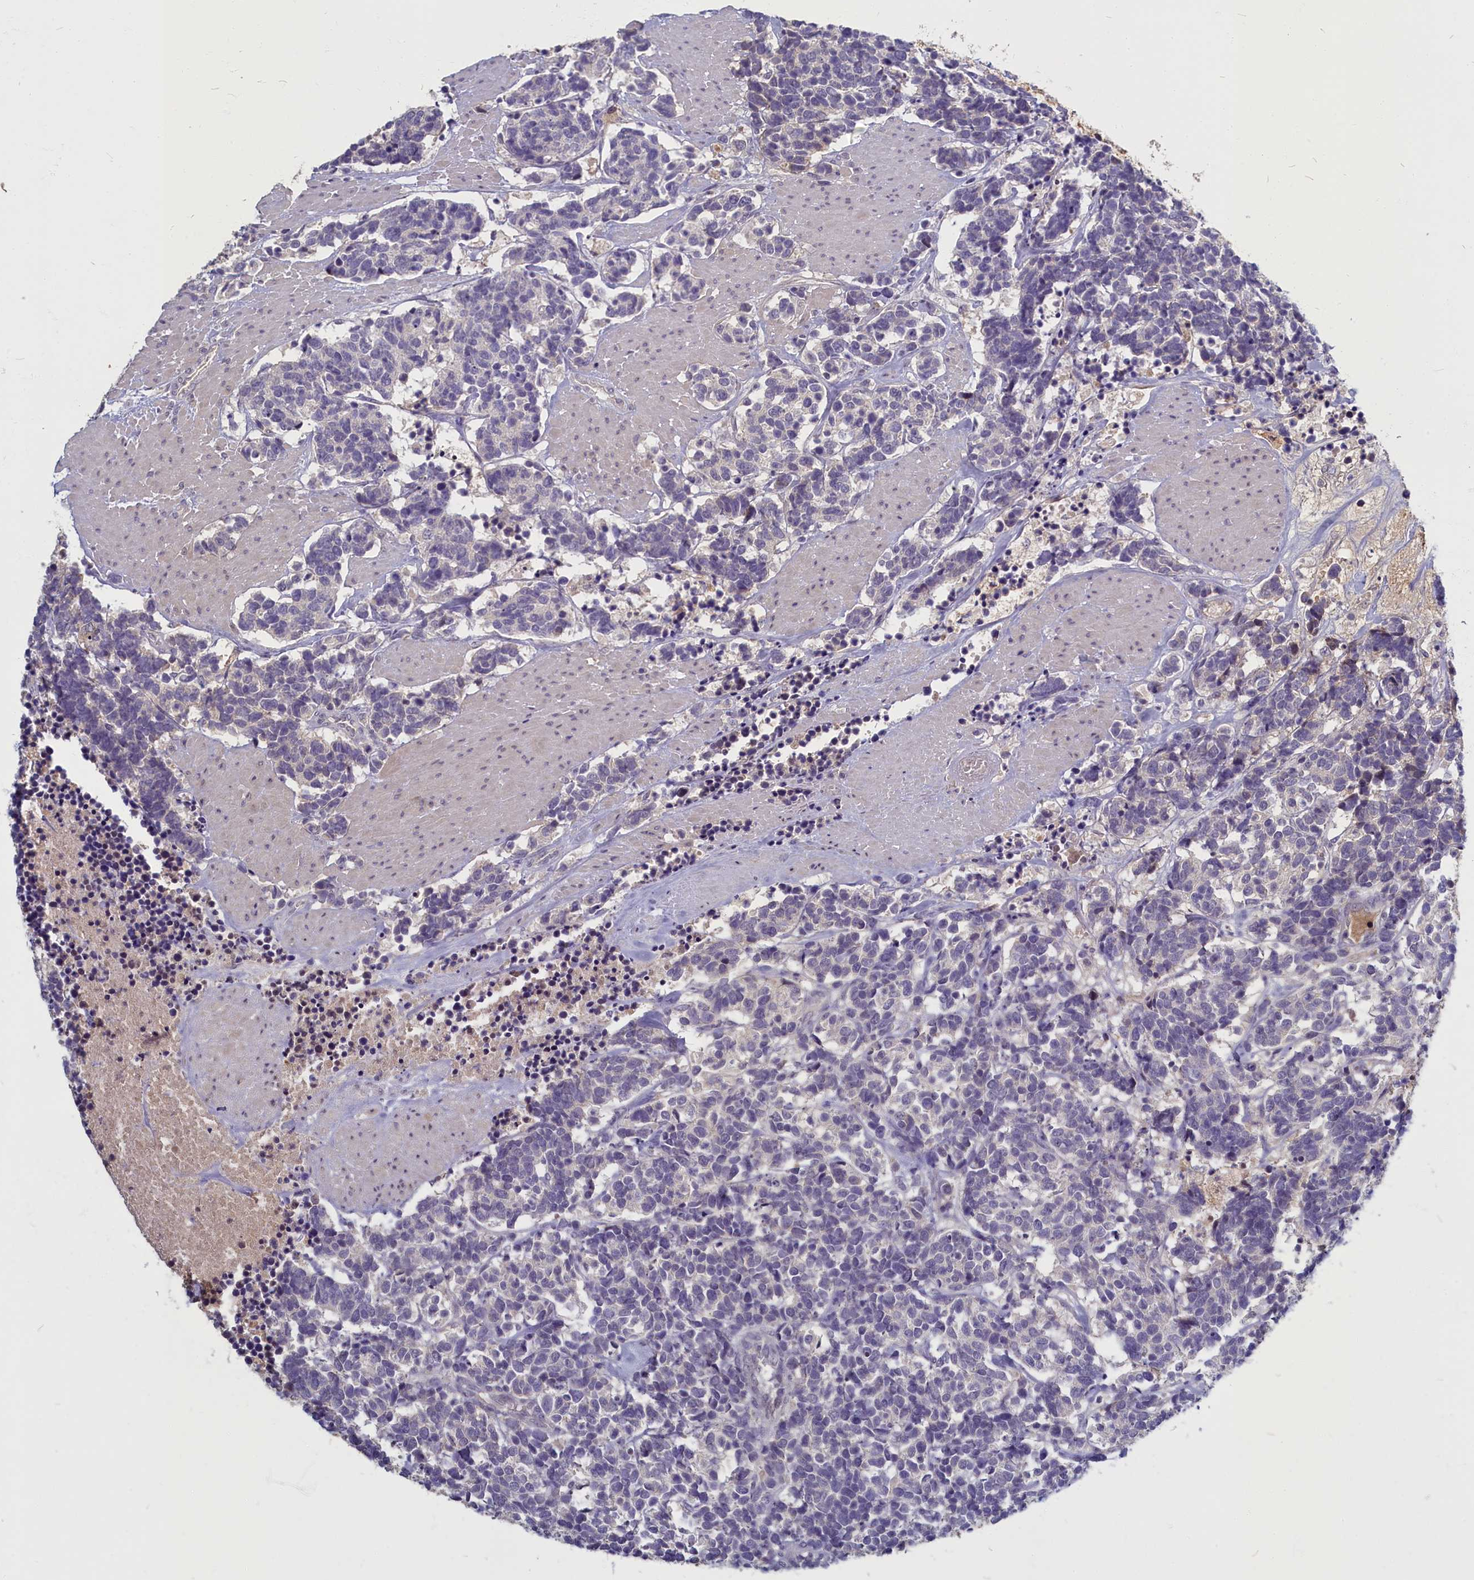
{"staining": {"intensity": "negative", "quantity": "none", "location": "none"}, "tissue": "carcinoid", "cell_type": "Tumor cells", "image_type": "cancer", "snomed": [{"axis": "morphology", "description": "Carcinoma, NOS"}, {"axis": "morphology", "description": "Carcinoid, malignant, NOS"}, {"axis": "topography", "description": "Urinary bladder"}], "caption": "This histopathology image is of carcinoid stained with immunohistochemistry (IHC) to label a protein in brown with the nuclei are counter-stained blue. There is no expression in tumor cells. Nuclei are stained in blue.", "gene": "SV2C", "patient": {"sex": "male", "age": 57}}